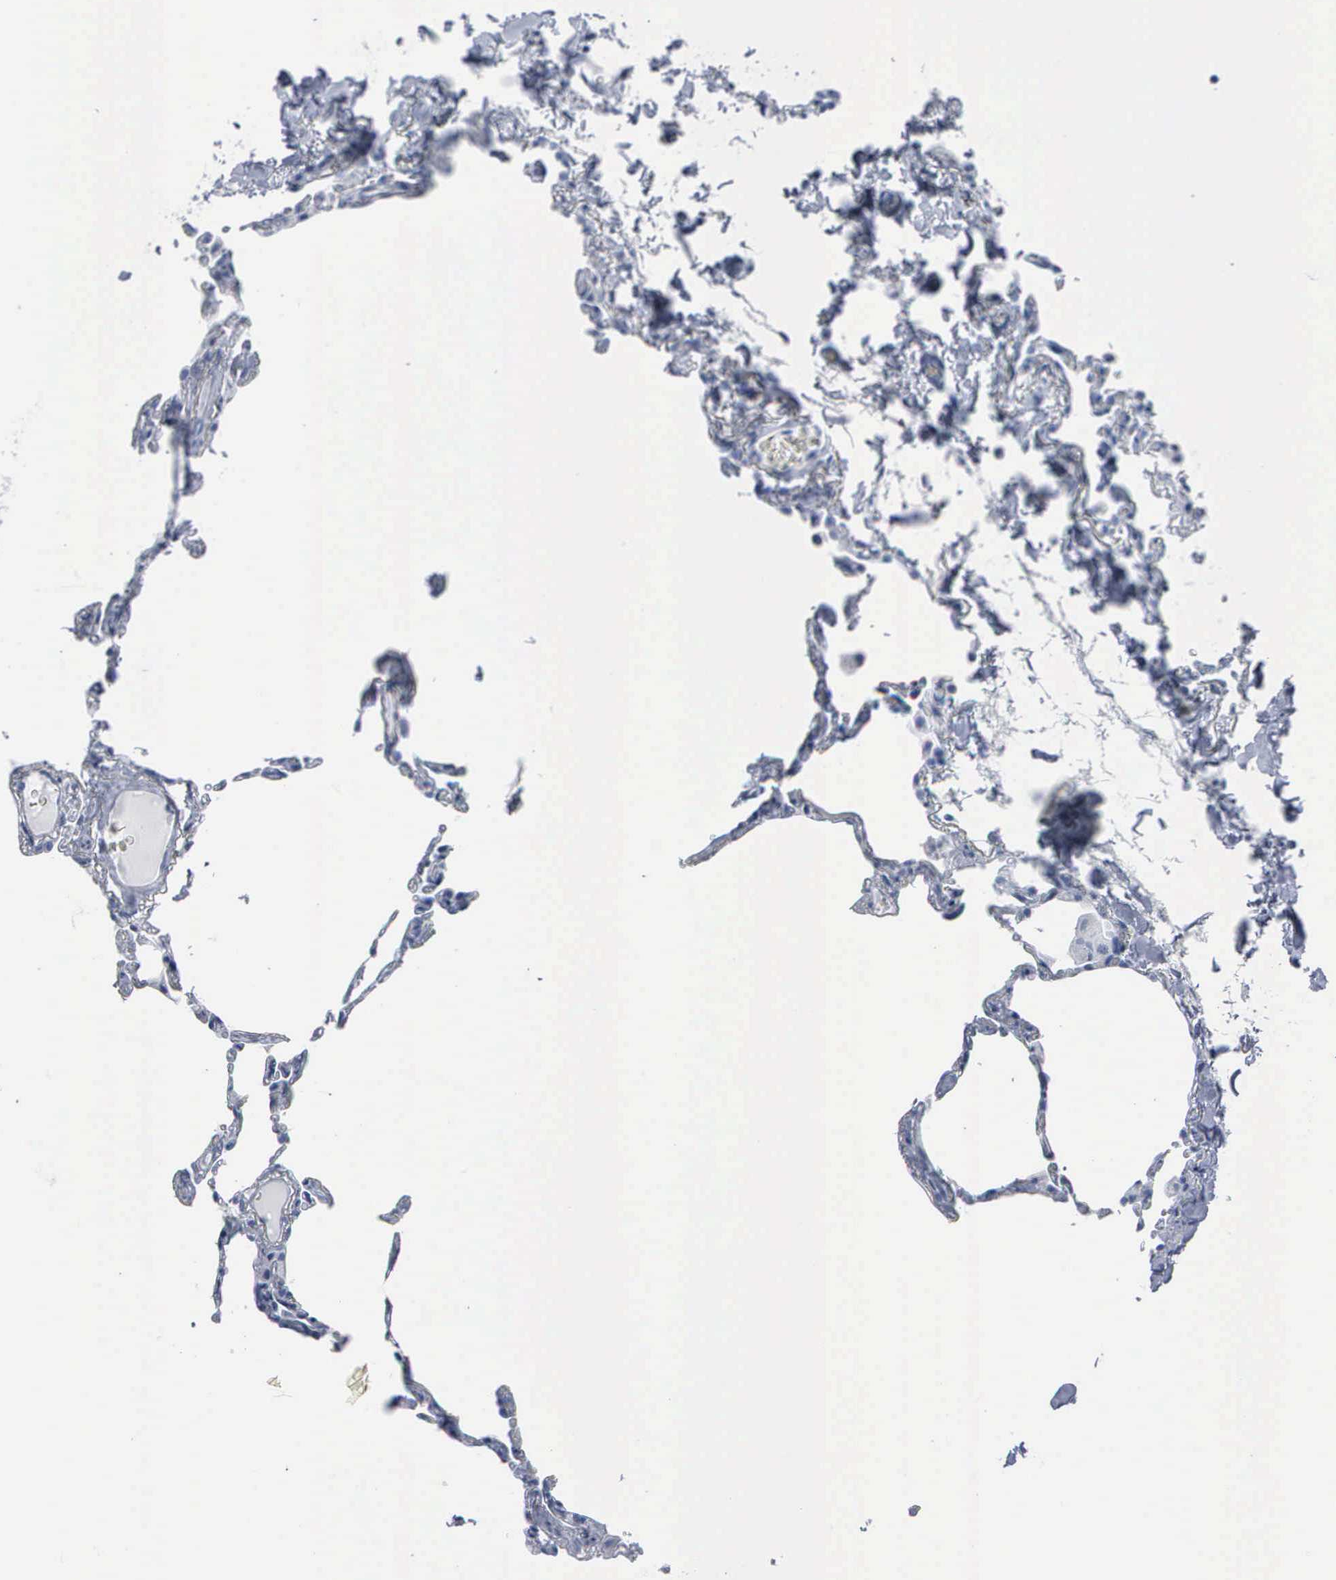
{"staining": {"intensity": "negative", "quantity": "none", "location": "none"}, "tissue": "lung", "cell_type": "Alveolar cells", "image_type": "normal", "snomed": [{"axis": "morphology", "description": "Normal tissue, NOS"}, {"axis": "topography", "description": "Lung"}], "caption": "Human lung stained for a protein using immunohistochemistry (IHC) reveals no expression in alveolar cells.", "gene": "CCNB1", "patient": {"sex": "female", "age": 75}}